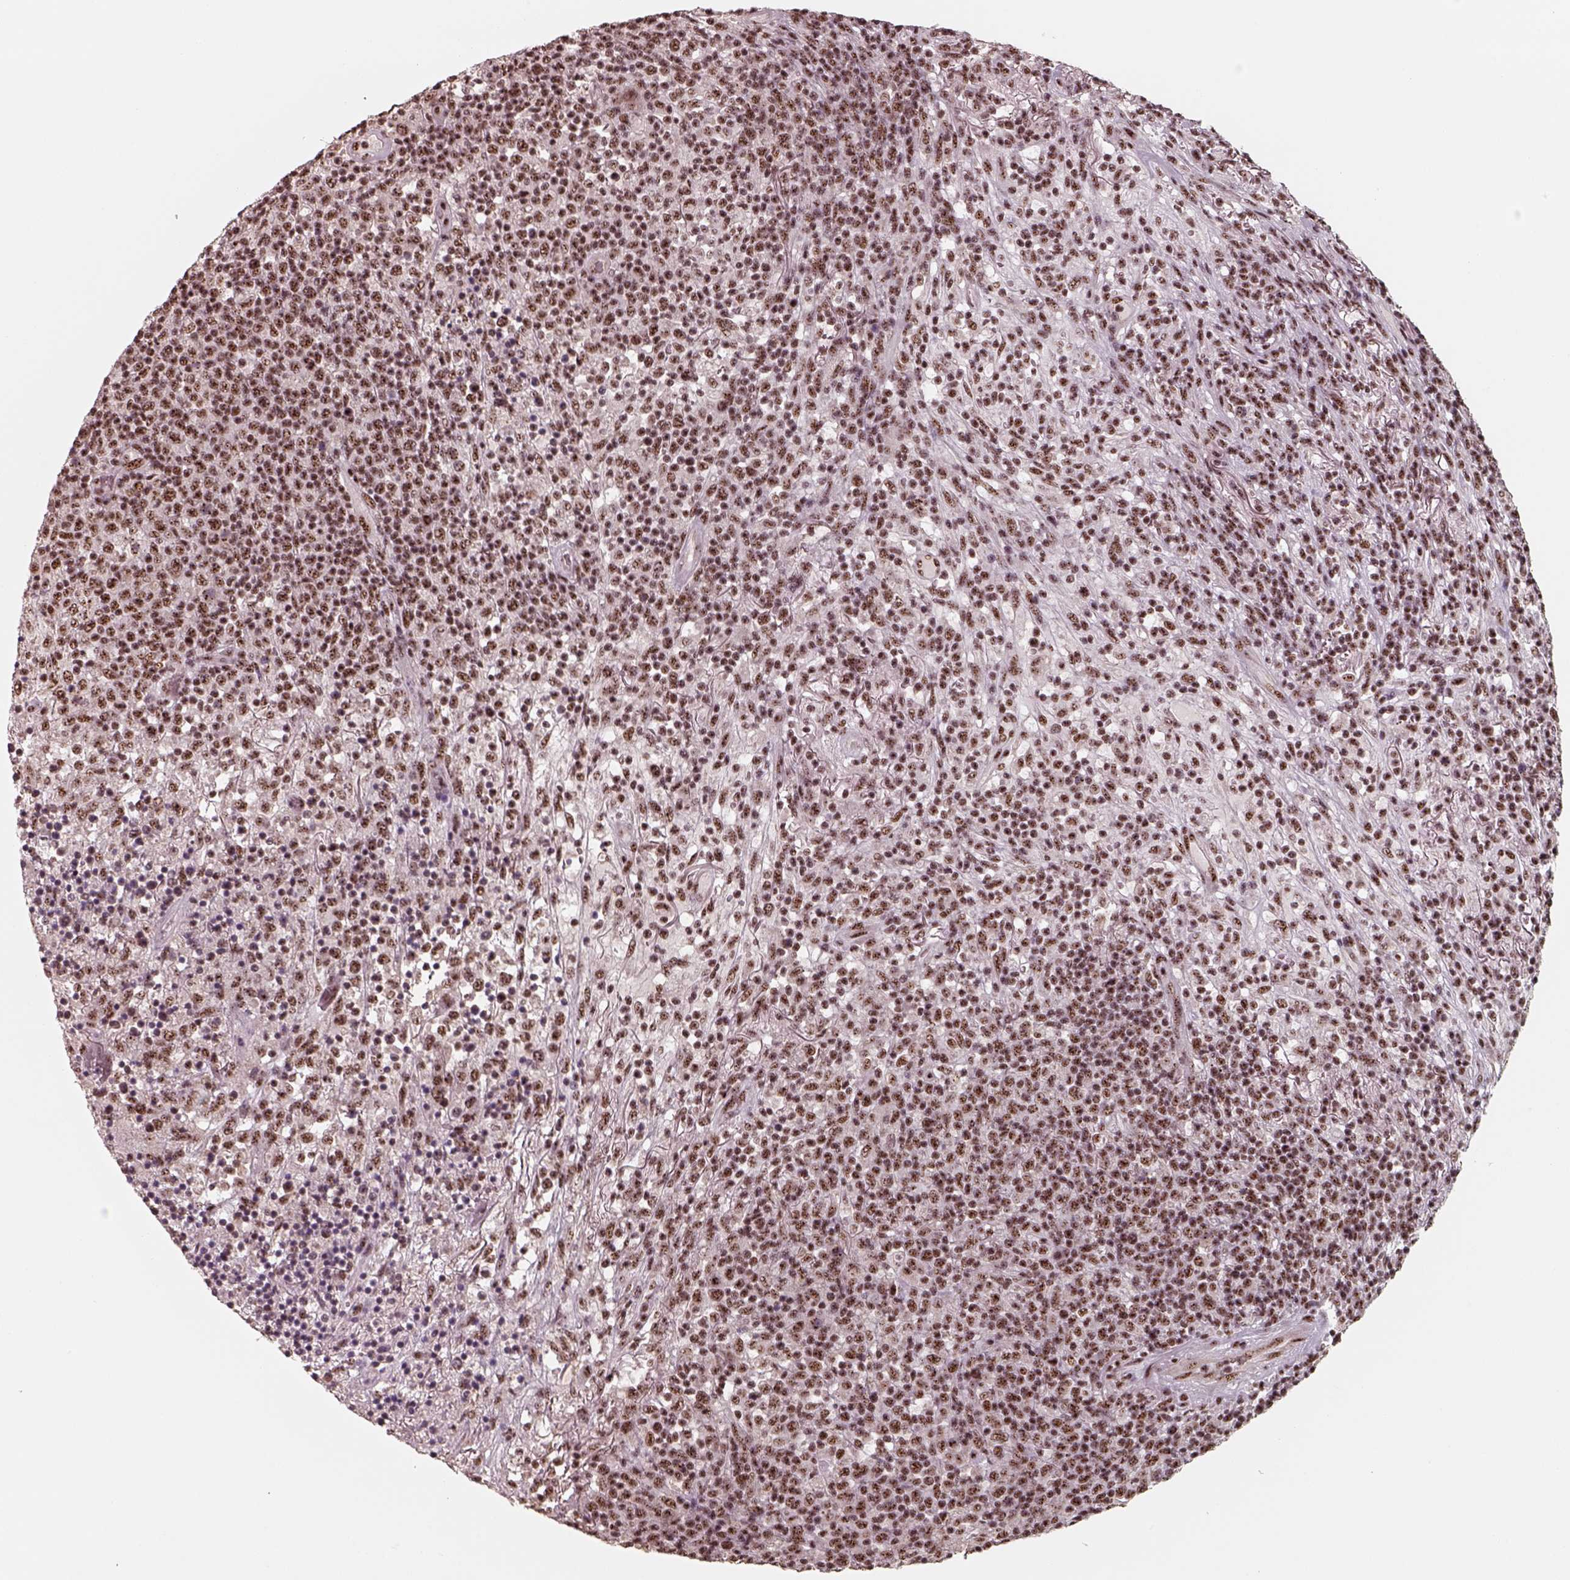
{"staining": {"intensity": "moderate", "quantity": ">75%", "location": "nuclear"}, "tissue": "lymphoma", "cell_type": "Tumor cells", "image_type": "cancer", "snomed": [{"axis": "morphology", "description": "Malignant lymphoma, non-Hodgkin's type, High grade"}, {"axis": "topography", "description": "Lung"}], "caption": "There is medium levels of moderate nuclear expression in tumor cells of lymphoma, as demonstrated by immunohistochemical staining (brown color).", "gene": "ATXN7L3", "patient": {"sex": "male", "age": 79}}